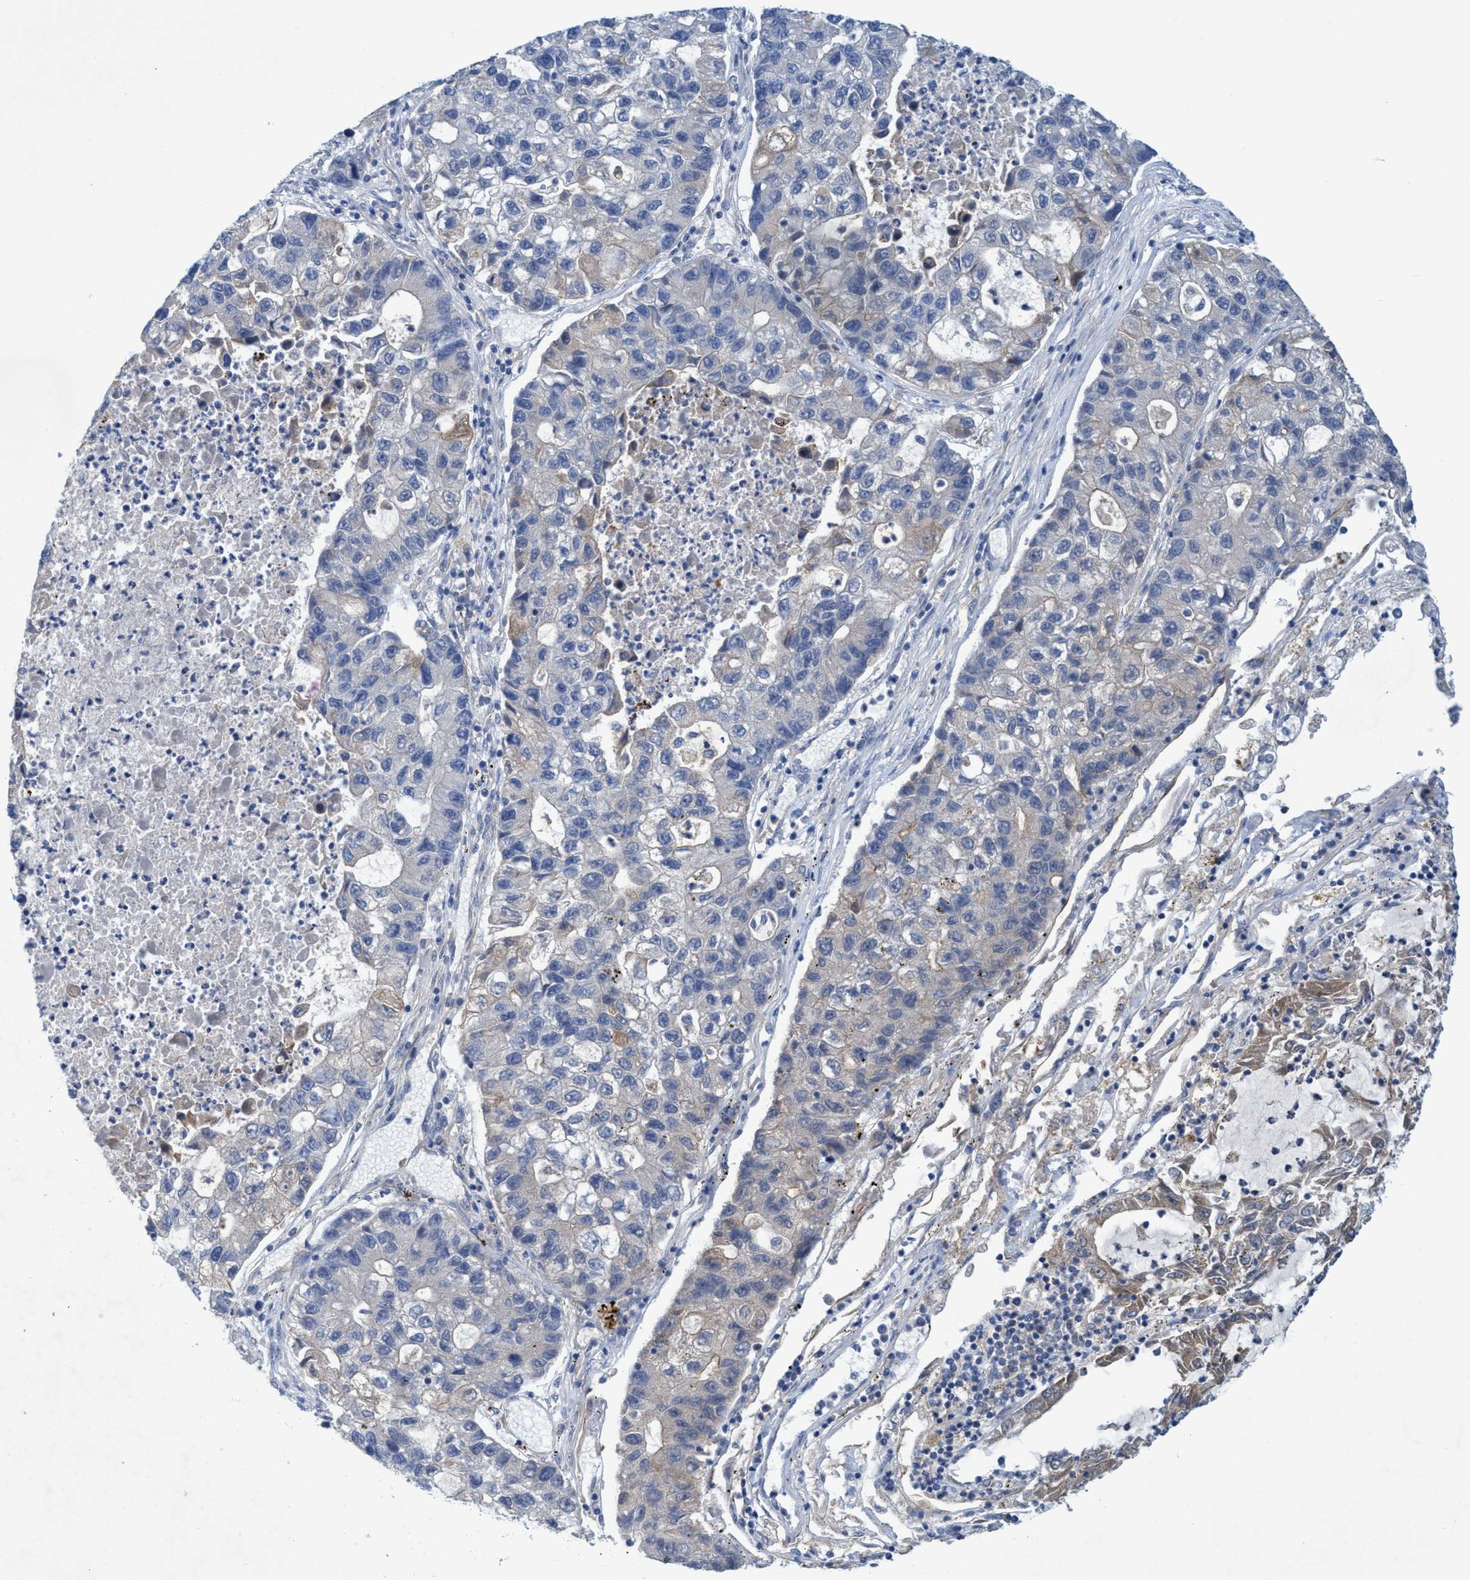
{"staining": {"intensity": "weak", "quantity": "25%-75%", "location": "cytoplasmic/membranous"}, "tissue": "lung cancer", "cell_type": "Tumor cells", "image_type": "cancer", "snomed": [{"axis": "morphology", "description": "Adenocarcinoma, NOS"}, {"axis": "topography", "description": "Lung"}], "caption": "Human adenocarcinoma (lung) stained with a protein marker exhibits weak staining in tumor cells.", "gene": "GULP1", "patient": {"sex": "female", "age": 51}}